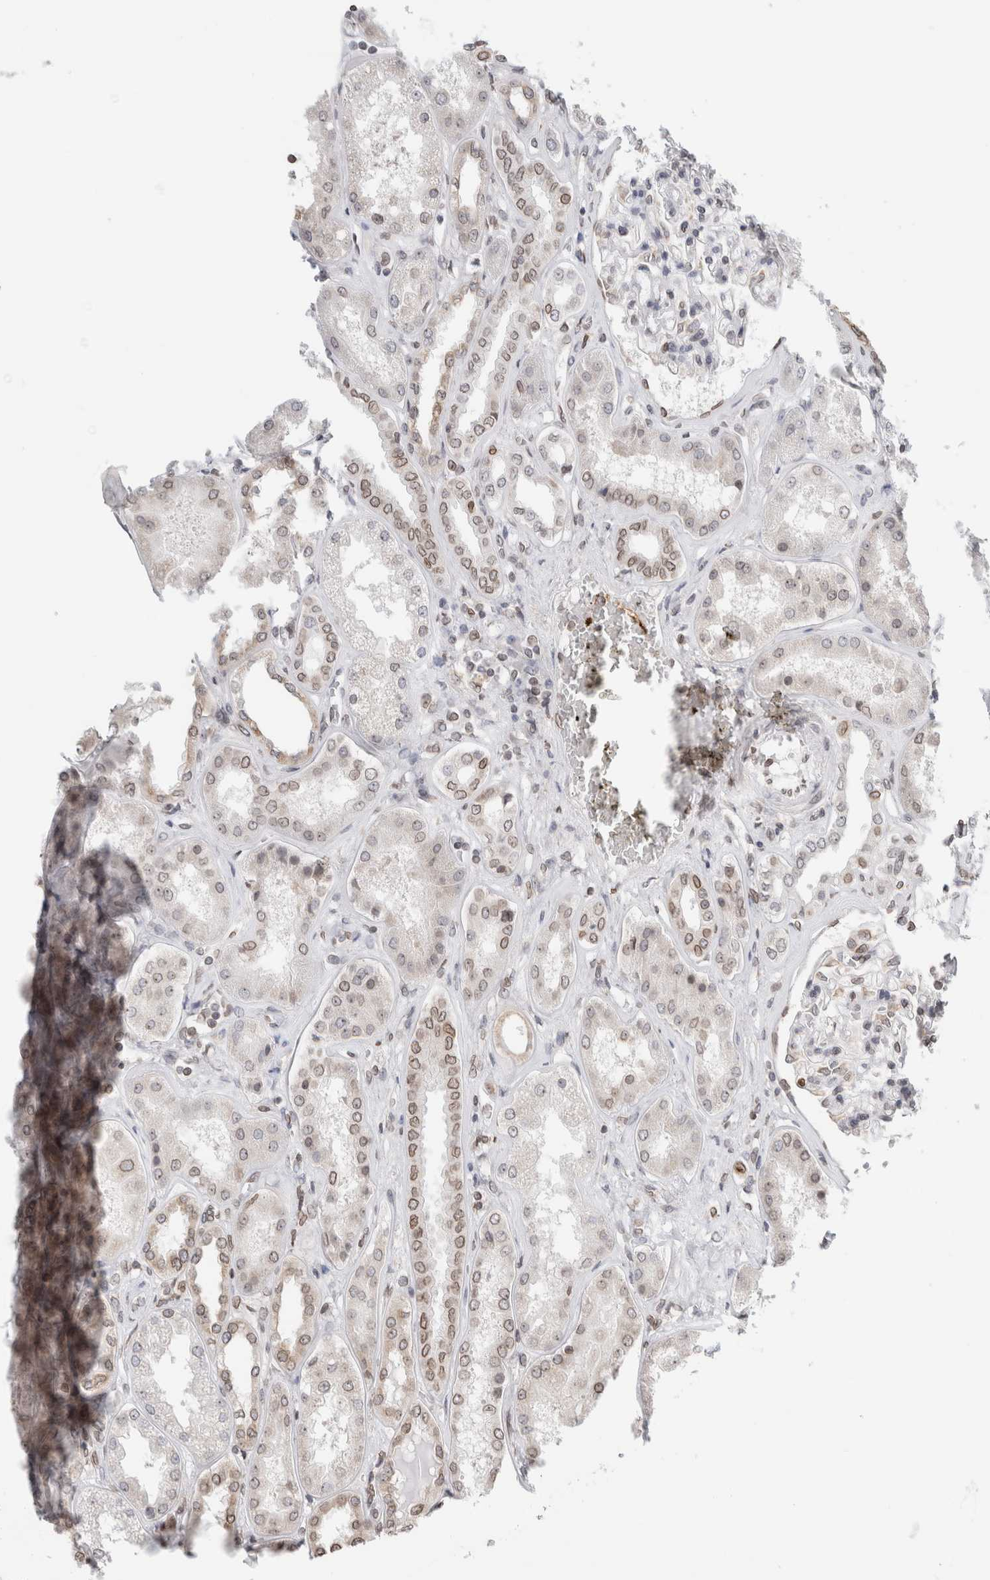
{"staining": {"intensity": "moderate", "quantity": ">75%", "location": "cytoplasmic/membranous,nuclear"}, "tissue": "kidney", "cell_type": "Cells in glomeruli", "image_type": "normal", "snomed": [{"axis": "morphology", "description": "Normal tissue, NOS"}, {"axis": "topography", "description": "Kidney"}], "caption": "Normal kidney was stained to show a protein in brown. There is medium levels of moderate cytoplasmic/membranous,nuclear staining in approximately >75% of cells in glomeruli.", "gene": "RBMX2", "patient": {"sex": "female", "age": 56}}